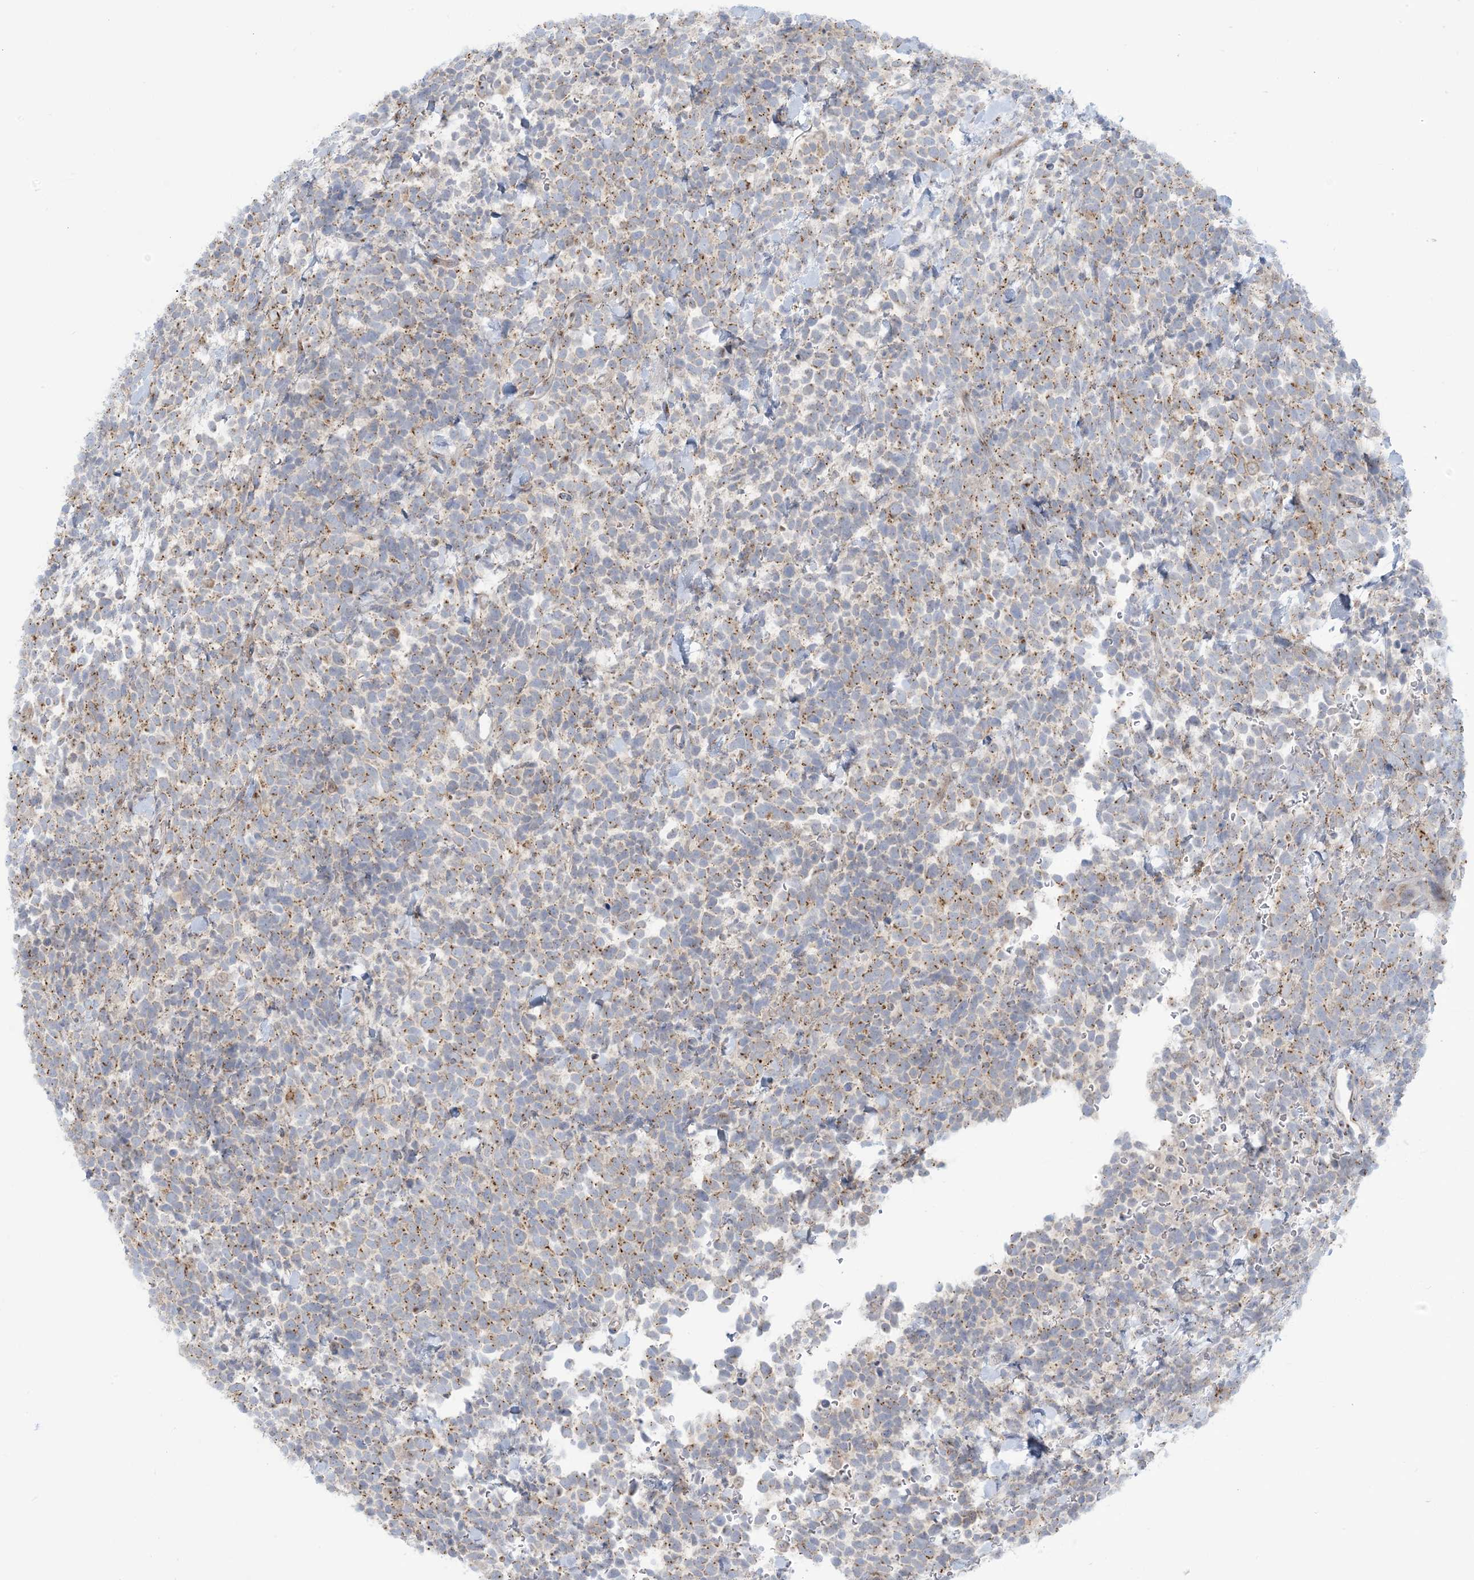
{"staining": {"intensity": "moderate", "quantity": "25%-75%", "location": "cytoplasmic/membranous"}, "tissue": "urothelial cancer", "cell_type": "Tumor cells", "image_type": "cancer", "snomed": [{"axis": "morphology", "description": "Urothelial carcinoma, High grade"}, {"axis": "topography", "description": "Urinary bladder"}], "caption": "DAB immunohistochemical staining of human urothelial cancer exhibits moderate cytoplasmic/membranous protein staining in approximately 25%-75% of tumor cells.", "gene": "AFTPH", "patient": {"sex": "female", "age": 82}}